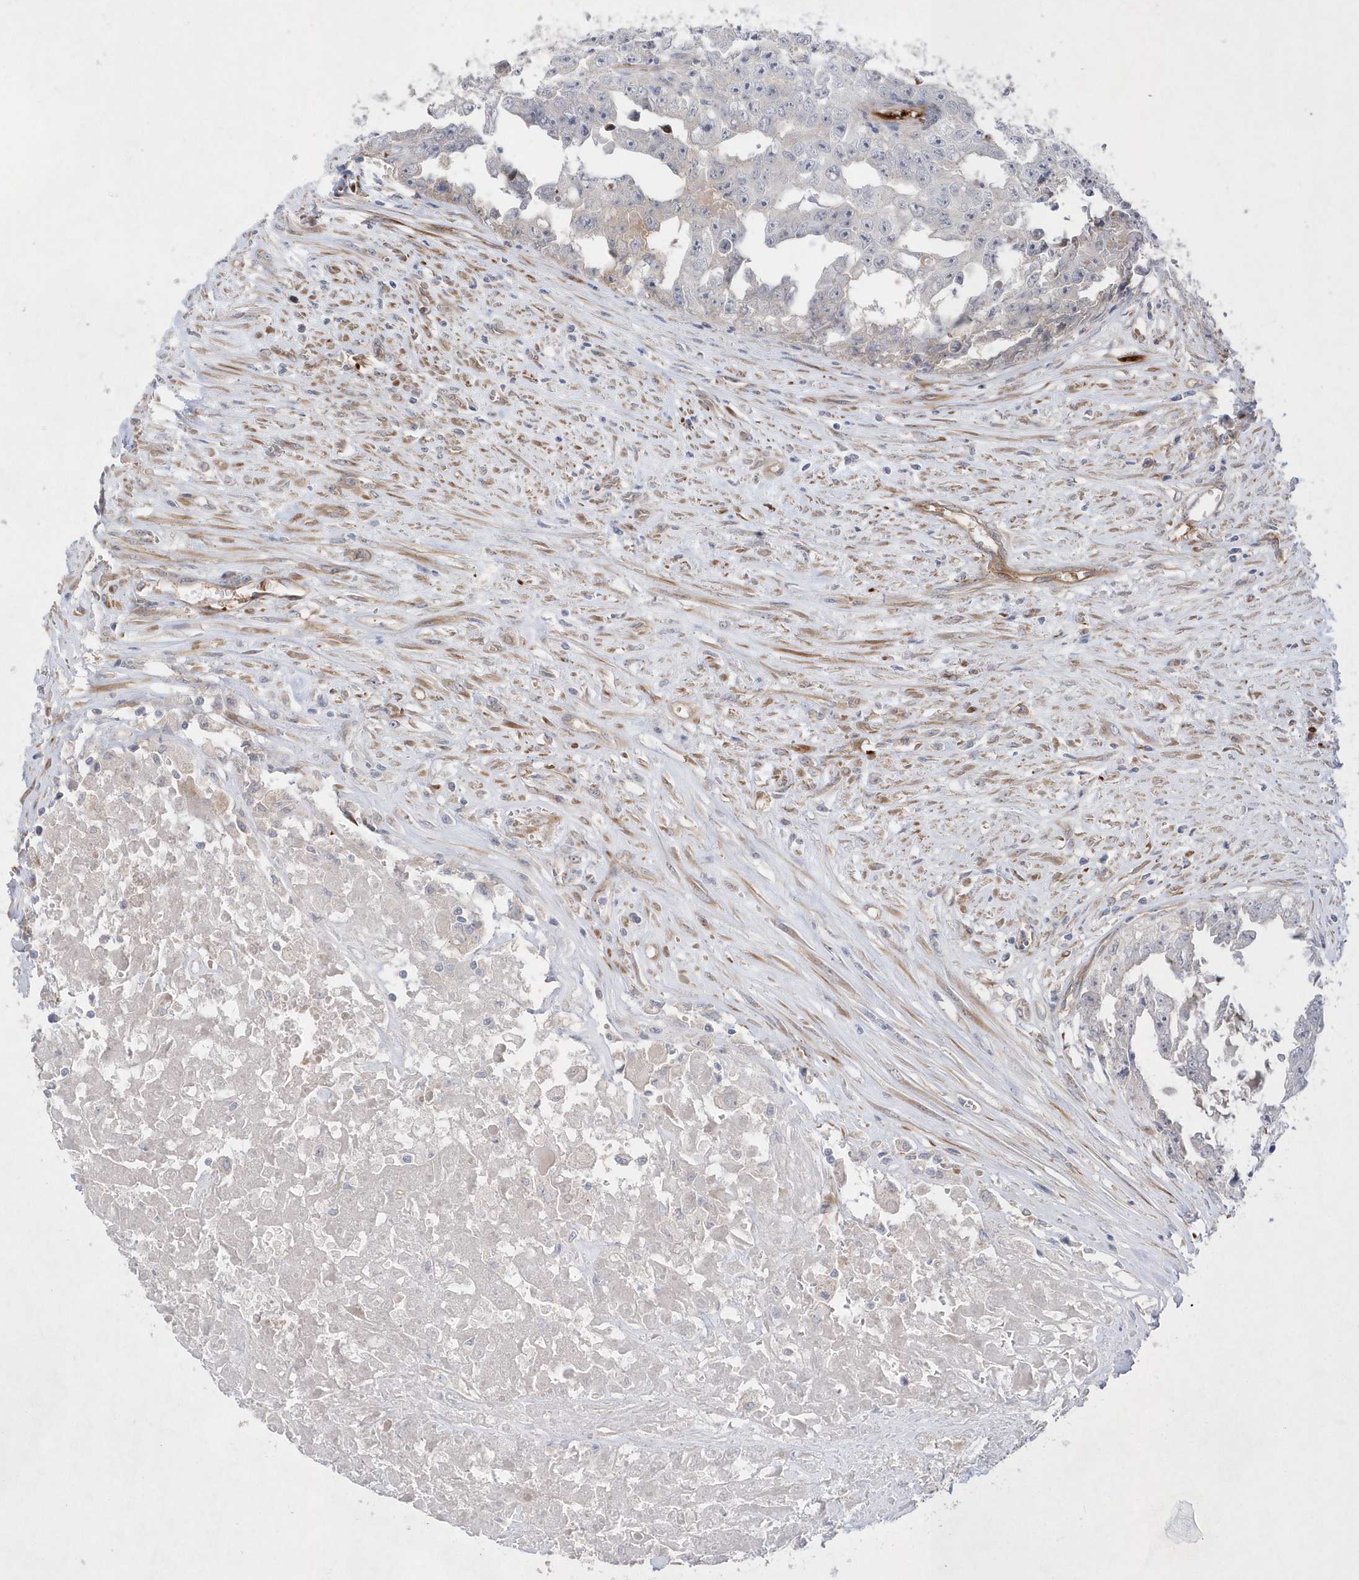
{"staining": {"intensity": "negative", "quantity": "none", "location": "none"}, "tissue": "testis cancer", "cell_type": "Tumor cells", "image_type": "cancer", "snomed": [{"axis": "morphology", "description": "Seminoma, NOS"}, {"axis": "morphology", "description": "Carcinoma, Embryonal, NOS"}, {"axis": "topography", "description": "Testis"}], "caption": "A photomicrograph of human embryonal carcinoma (testis) is negative for staining in tumor cells.", "gene": "TMEM132B", "patient": {"sex": "male", "age": 43}}